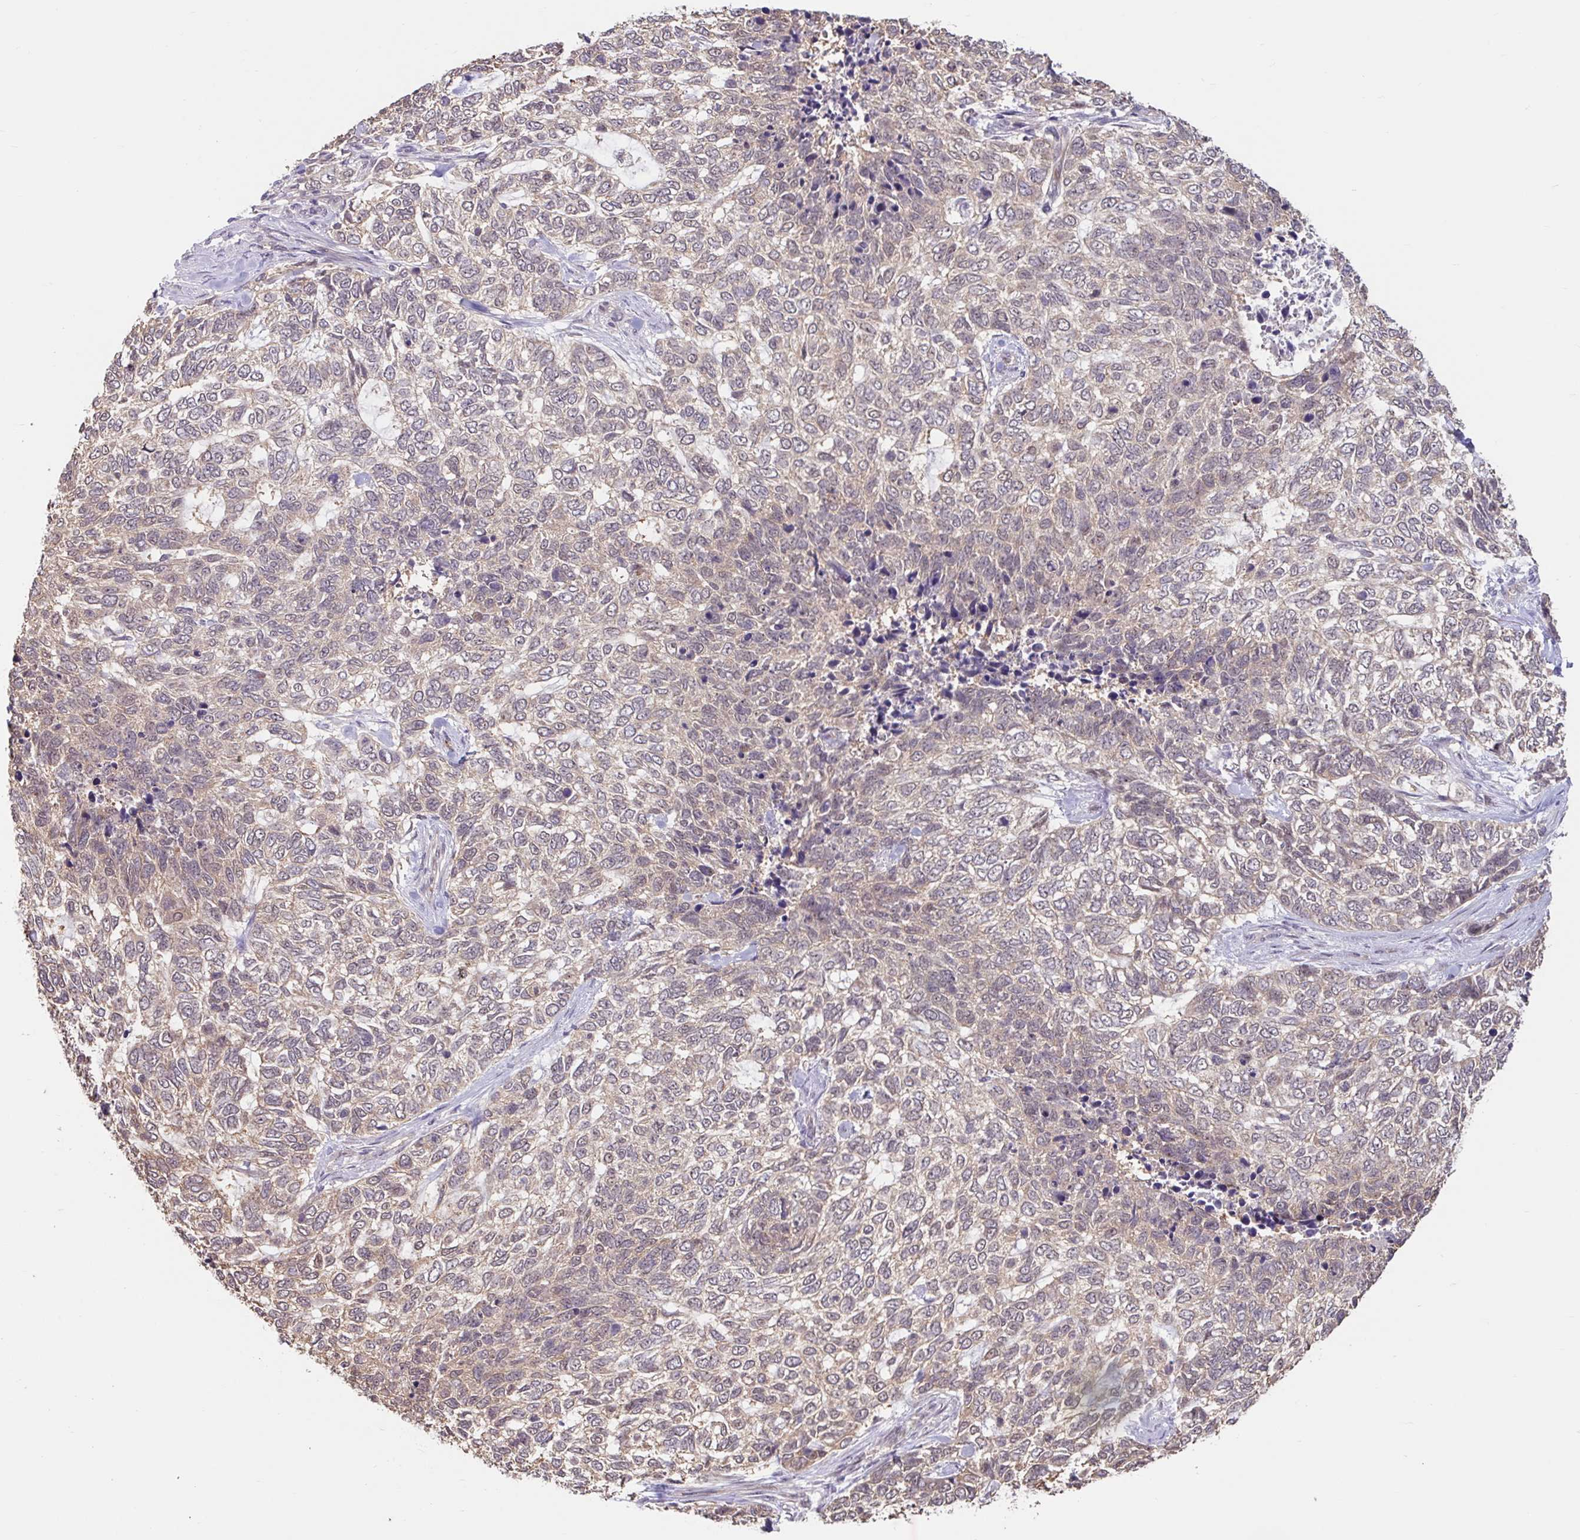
{"staining": {"intensity": "weak", "quantity": "<25%", "location": "cytoplasmic/membranous"}, "tissue": "skin cancer", "cell_type": "Tumor cells", "image_type": "cancer", "snomed": [{"axis": "morphology", "description": "Basal cell carcinoma"}, {"axis": "topography", "description": "Skin"}], "caption": "Micrograph shows no significant protein staining in tumor cells of skin cancer. (Stains: DAB immunohistochemistry (IHC) with hematoxylin counter stain, Microscopy: brightfield microscopy at high magnification).", "gene": "STYXL1", "patient": {"sex": "female", "age": 65}}